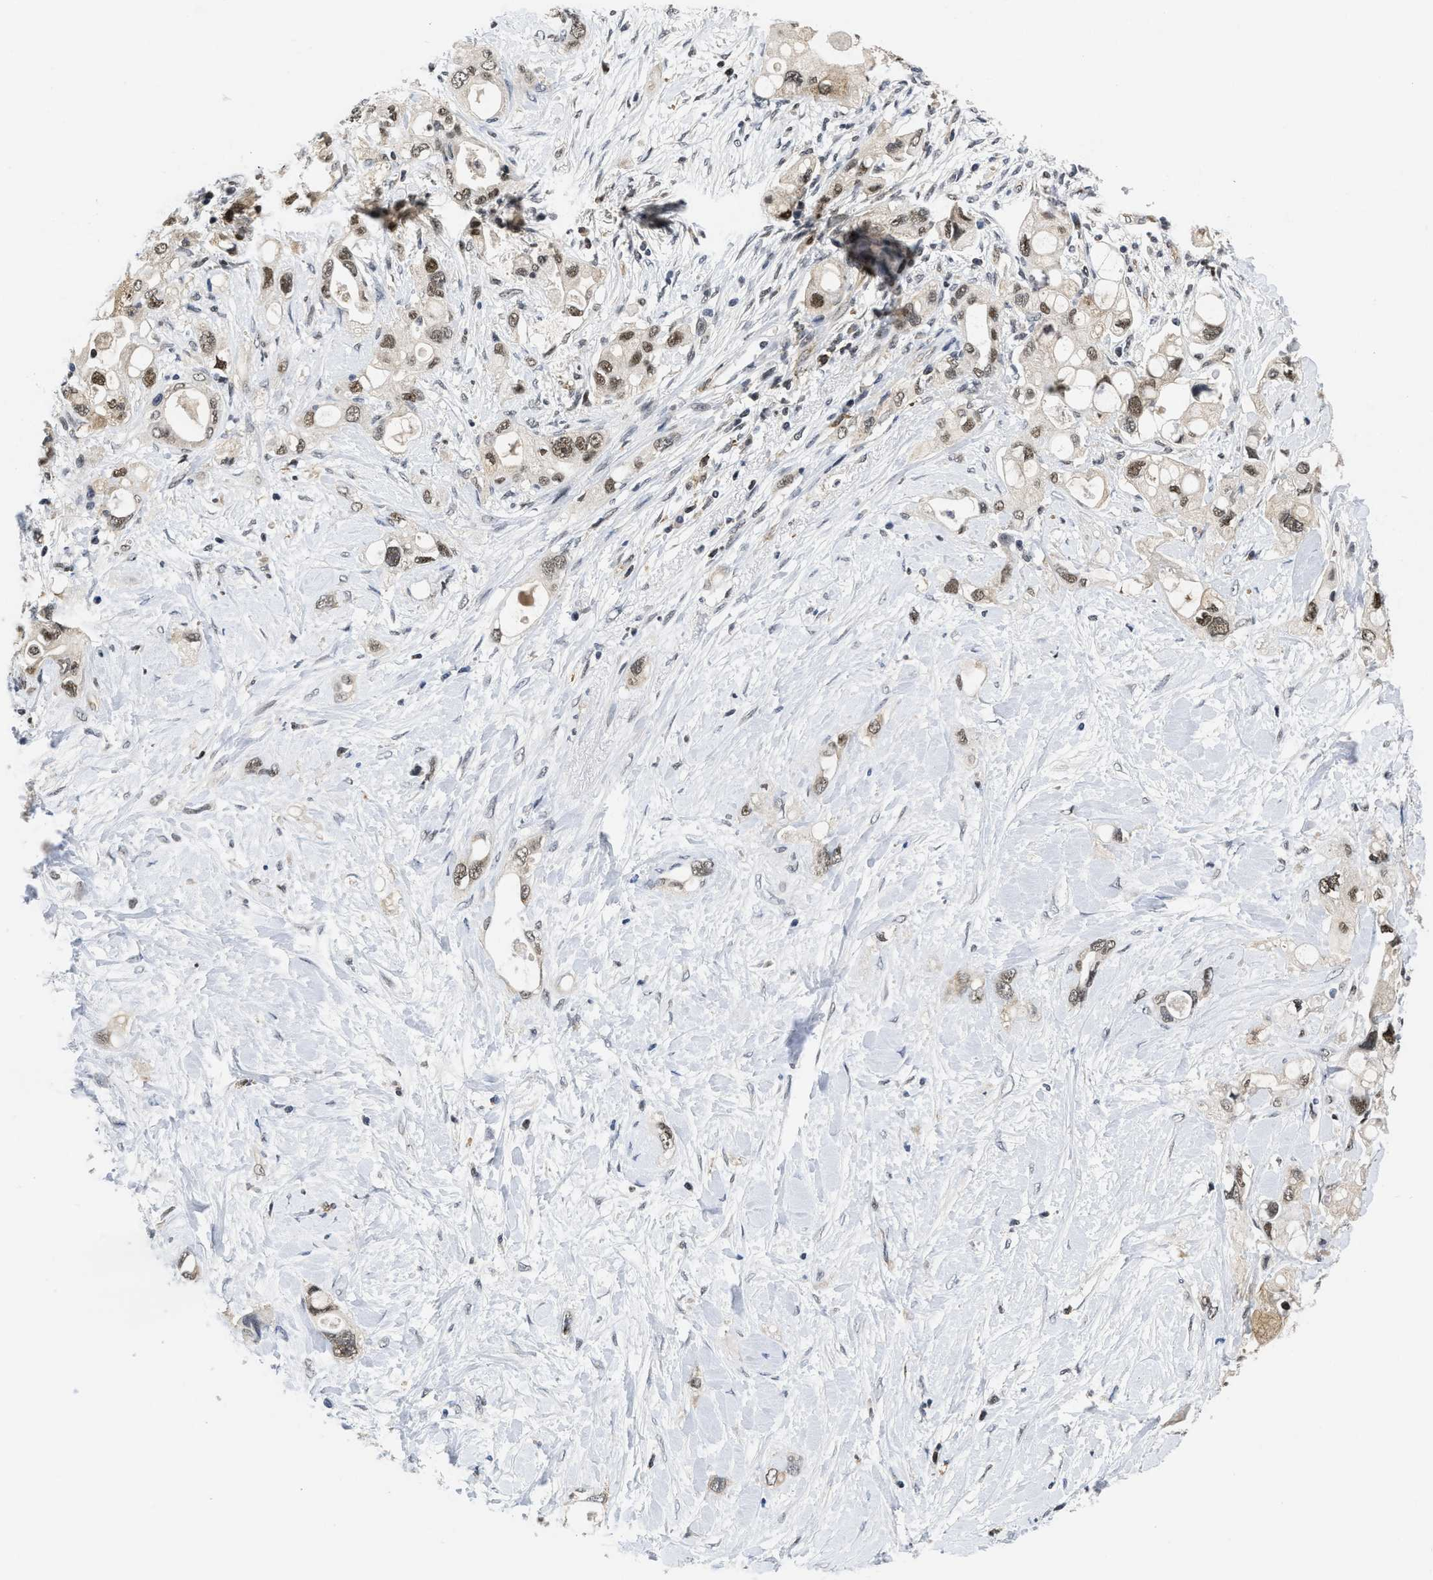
{"staining": {"intensity": "moderate", "quantity": ">75%", "location": "nuclear"}, "tissue": "pancreatic cancer", "cell_type": "Tumor cells", "image_type": "cancer", "snomed": [{"axis": "morphology", "description": "Adenocarcinoma, NOS"}, {"axis": "topography", "description": "Pancreas"}], "caption": "Immunohistochemistry micrograph of neoplastic tissue: human pancreatic adenocarcinoma stained using immunohistochemistry displays medium levels of moderate protein expression localized specifically in the nuclear of tumor cells, appearing as a nuclear brown color.", "gene": "HIF1A", "patient": {"sex": "female", "age": 56}}